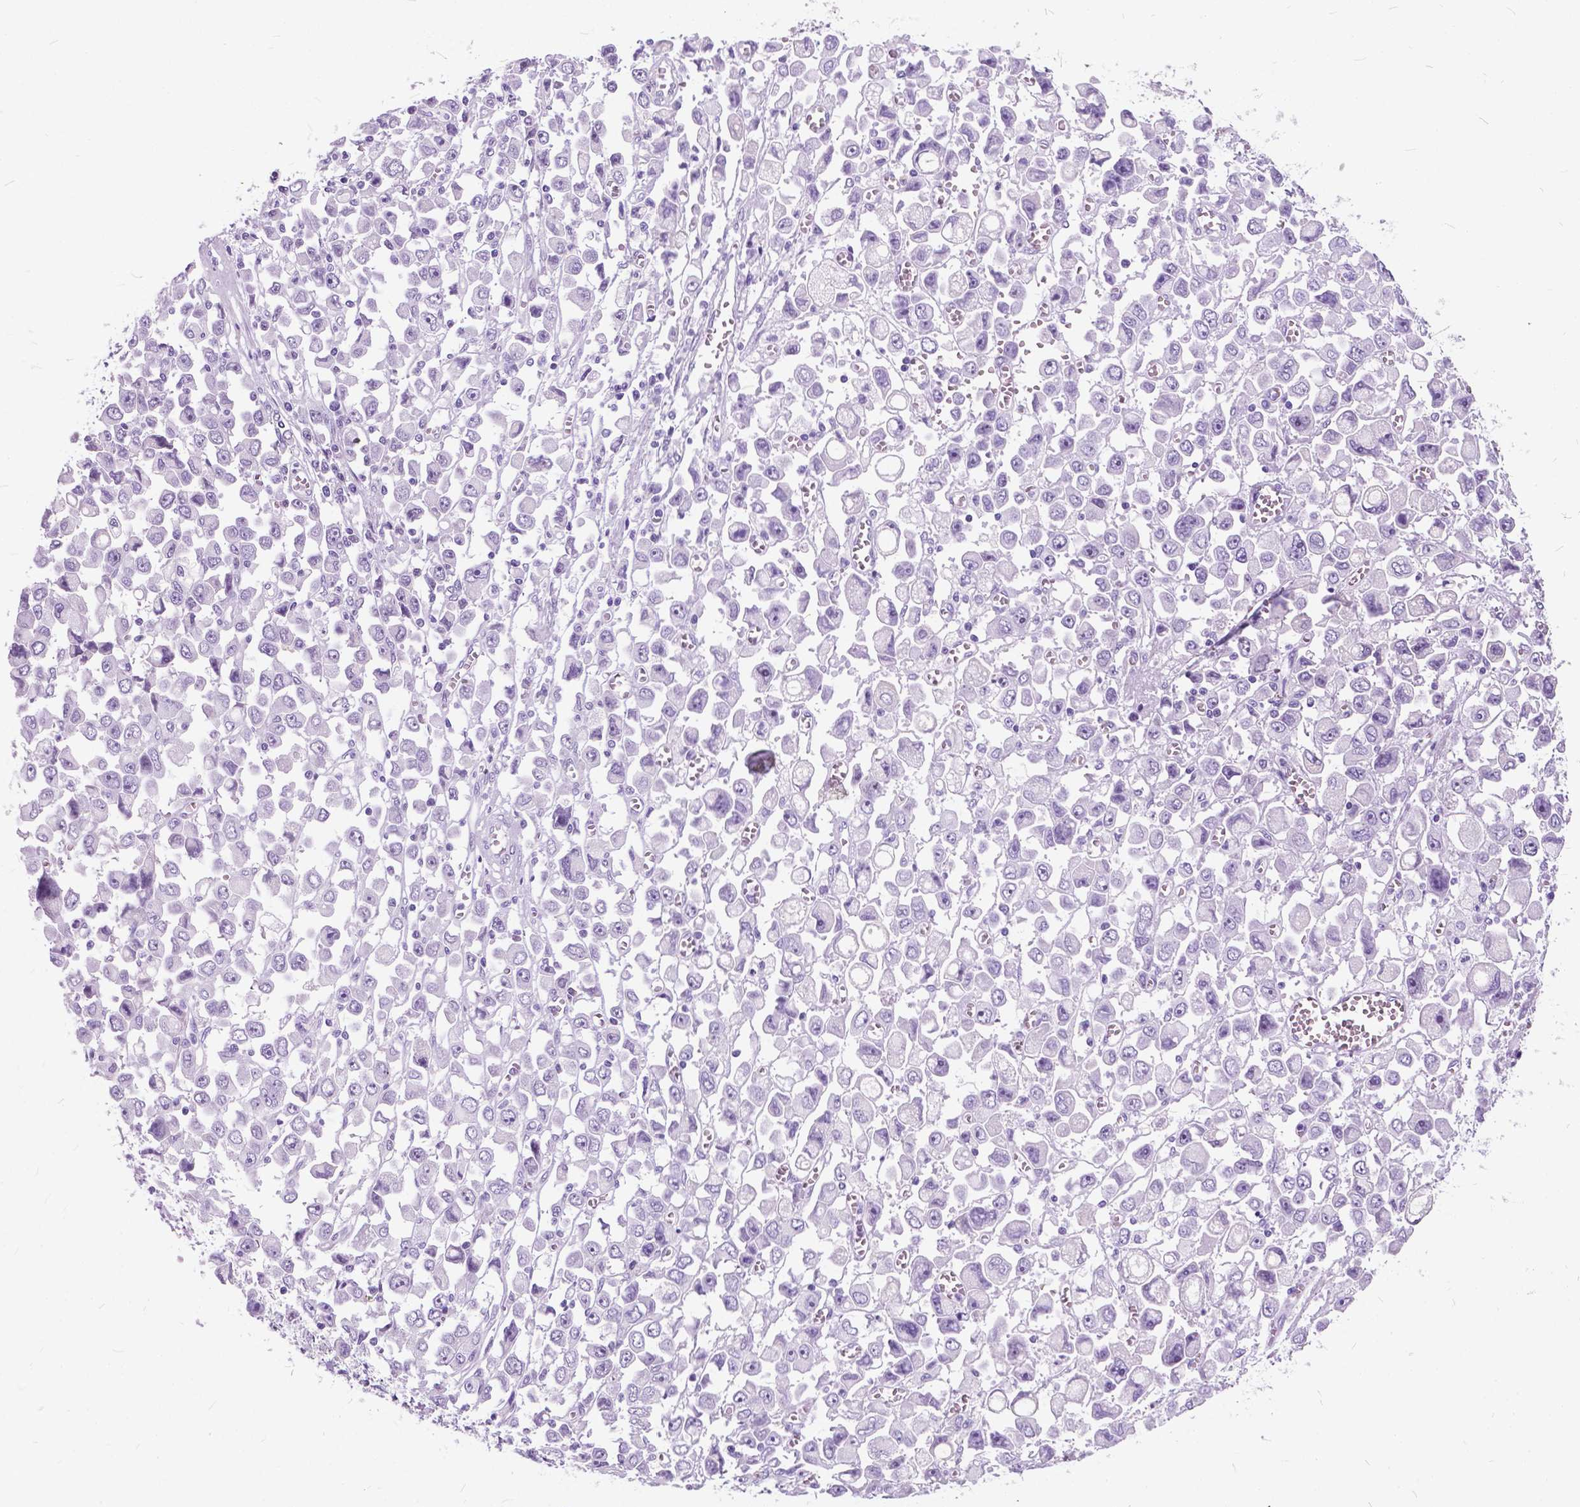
{"staining": {"intensity": "negative", "quantity": "none", "location": "none"}, "tissue": "stomach cancer", "cell_type": "Tumor cells", "image_type": "cancer", "snomed": [{"axis": "morphology", "description": "Adenocarcinoma, NOS"}, {"axis": "topography", "description": "Stomach, upper"}], "caption": "Adenocarcinoma (stomach) stained for a protein using immunohistochemistry demonstrates no expression tumor cells.", "gene": "BSND", "patient": {"sex": "male", "age": 70}}